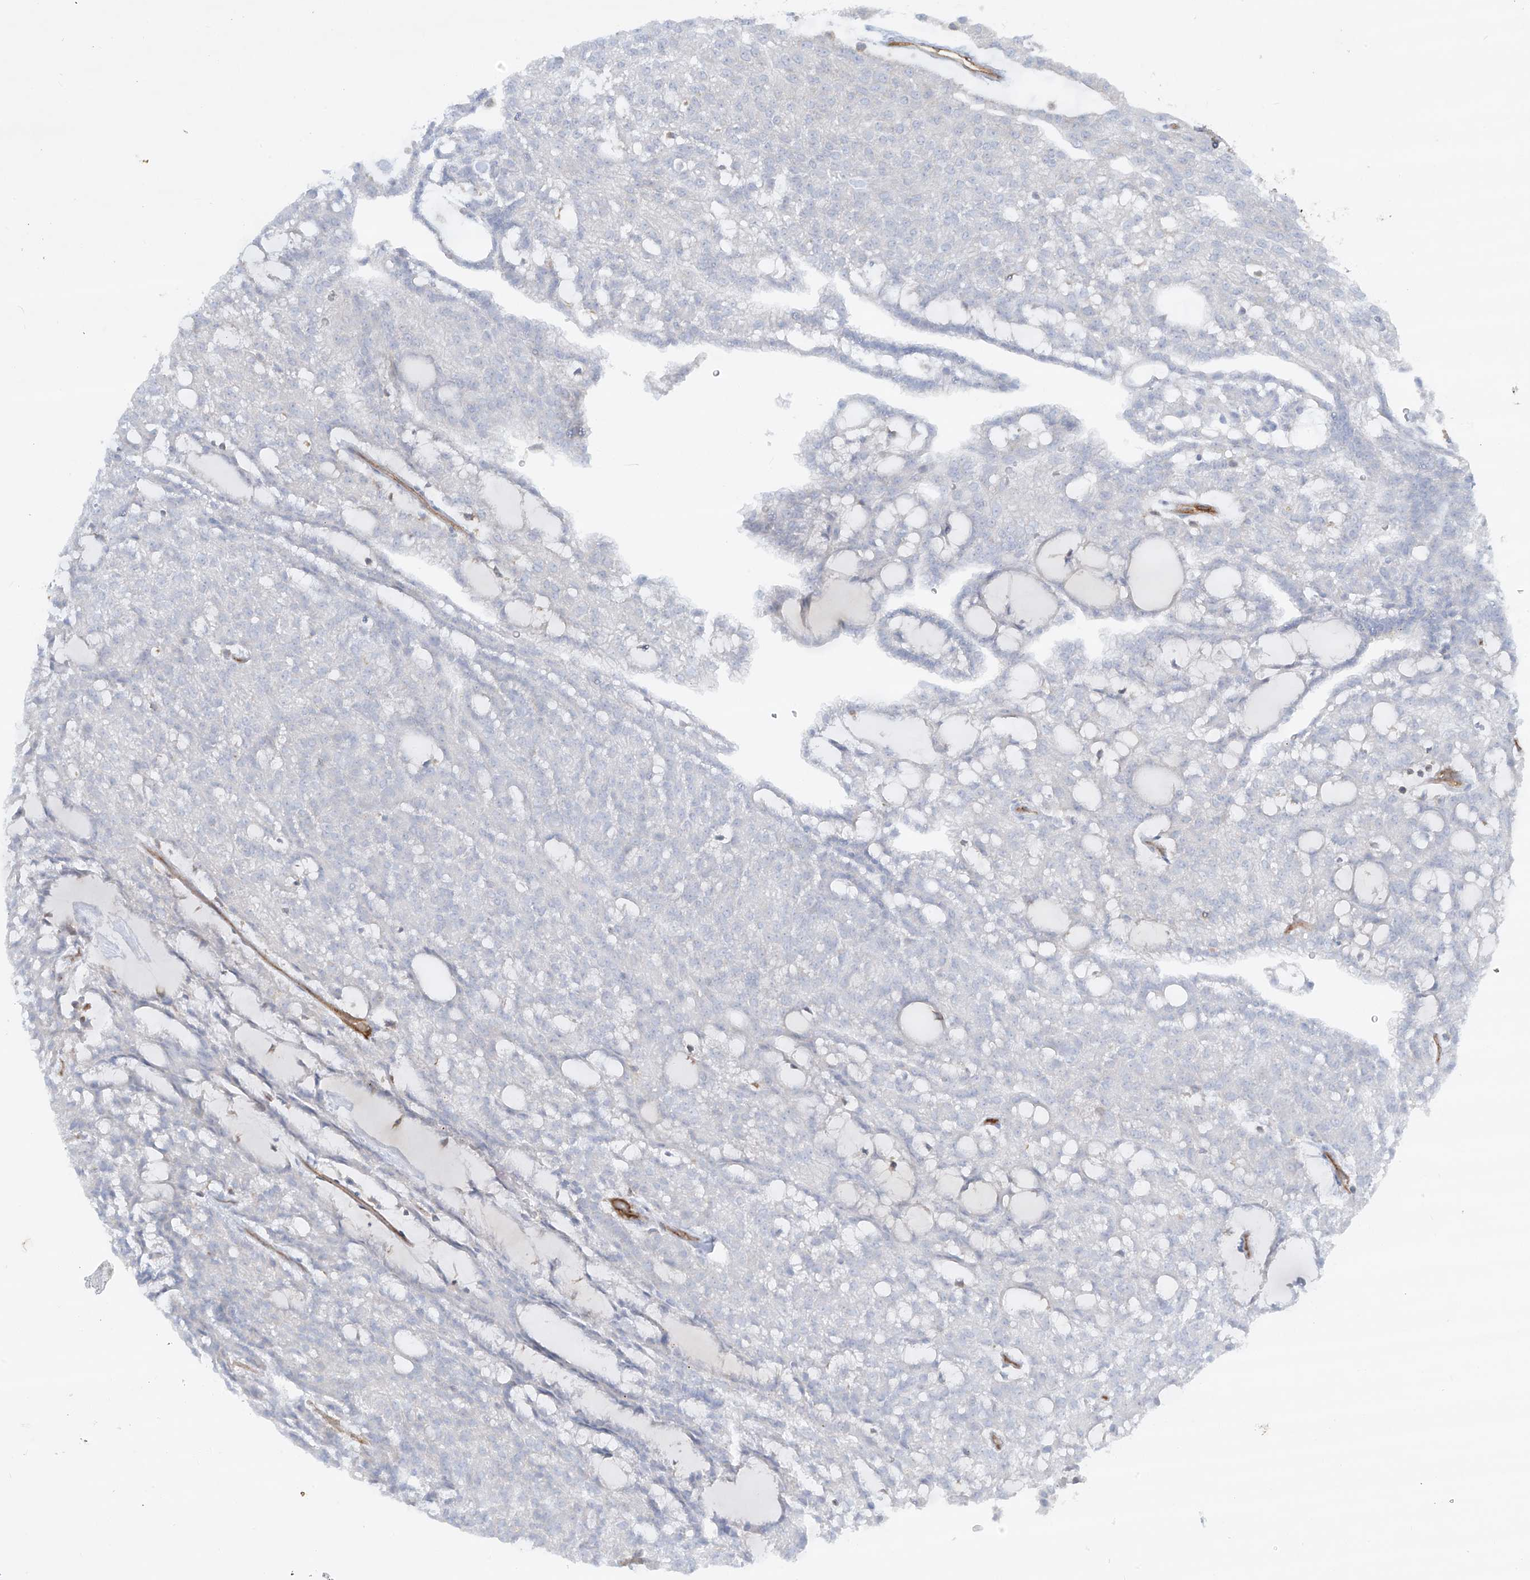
{"staining": {"intensity": "negative", "quantity": "none", "location": "none"}, "tissue": "renal cancer", "cell_type": "Tumor cells", "image_type": "cancer", "snomed": [{"axis": "morphology", "description": "Adenocarcinoma, NOS"}, {"axis": "topography", "description": "Kidney"}], "caption": "Immunohistochemistry (IHC) of renal adenocarcinoma demonstrates no positivity in tumor cells.", "gene": "HLA-E", "patient": {"sex": "male", "age": 63}}